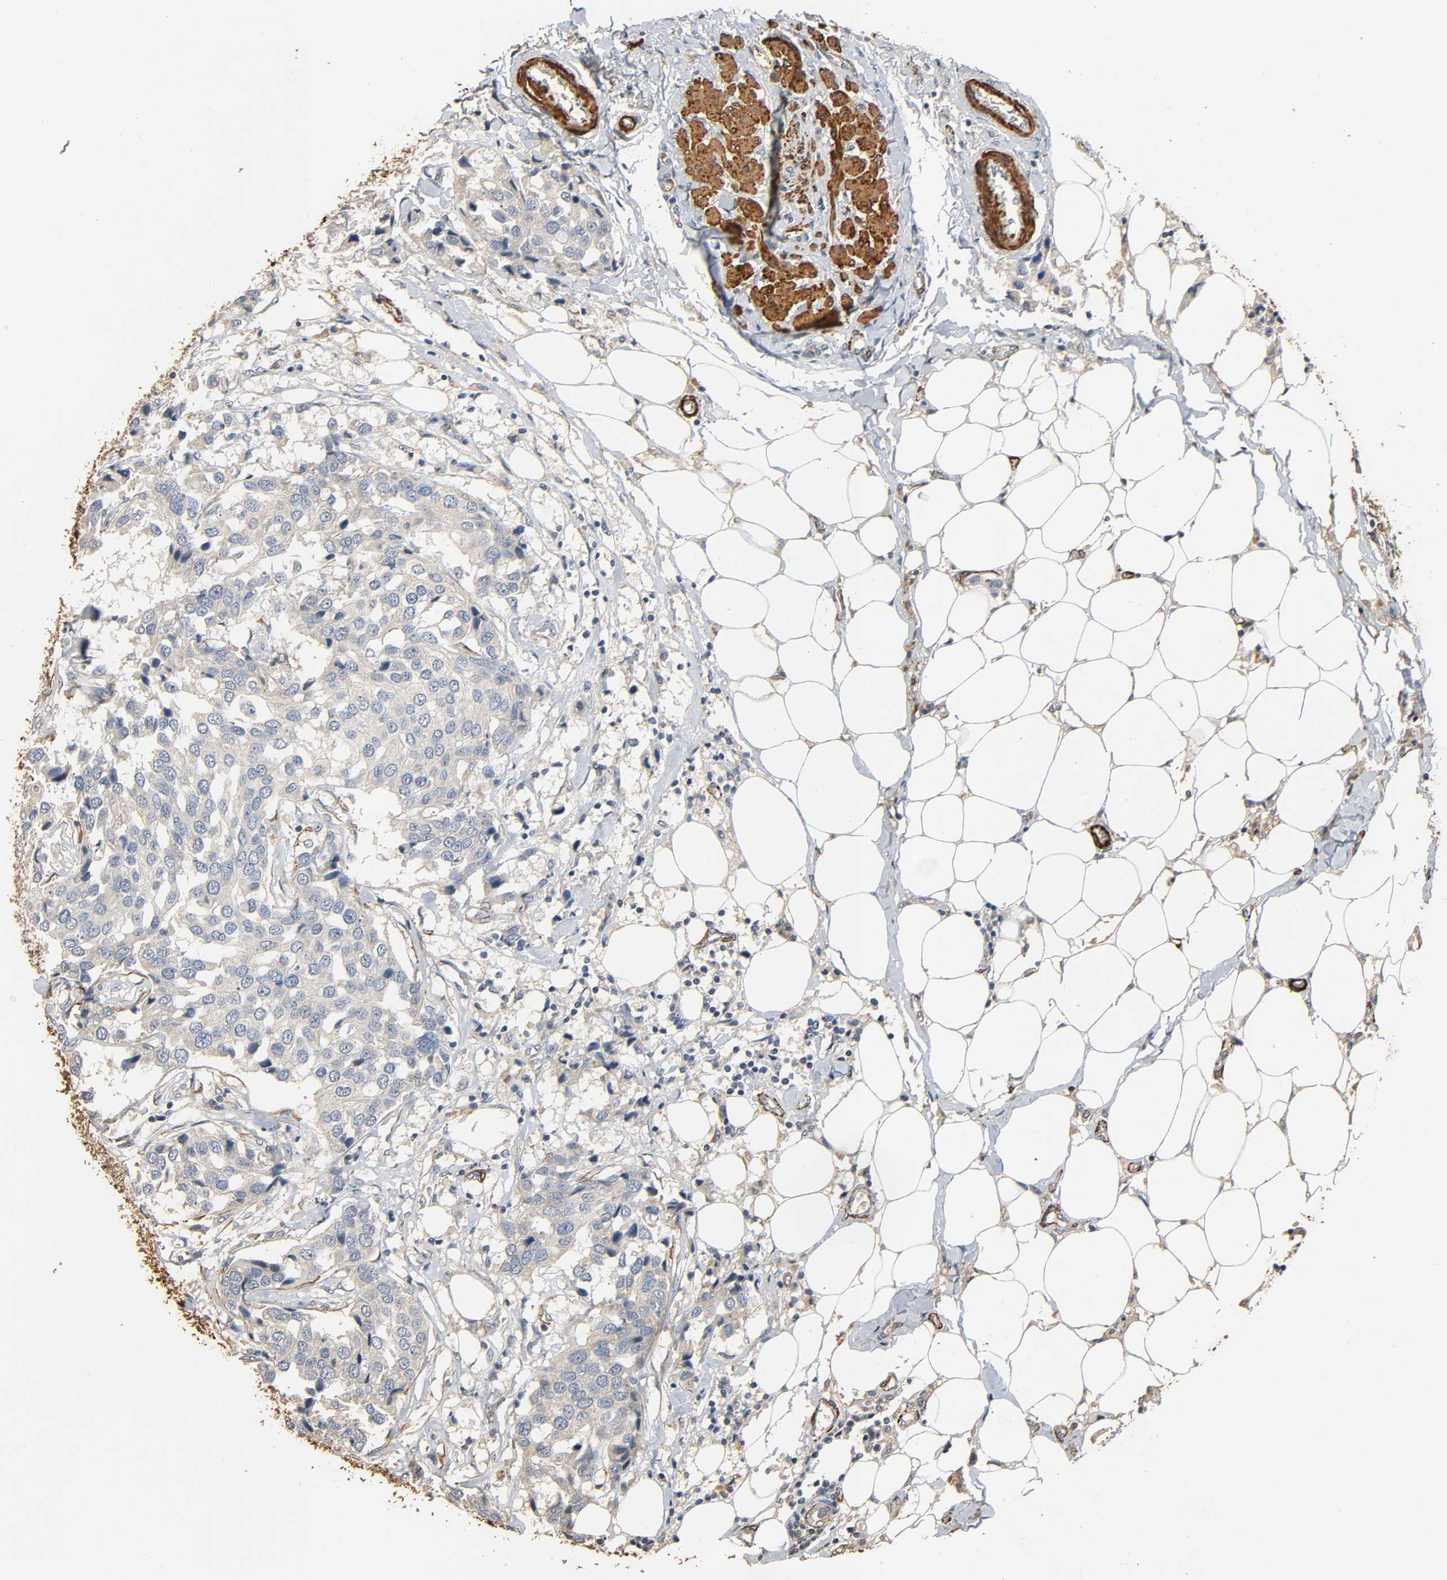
{"staining": {"intensity": "weak", "quantity": ">75%", "location": "cytoplasmic/membranous"}, "tissue": "breast cancer", "cell_type": "Tumor cells", "image_type": "cancer", "snomed": [{"axis": "morphology", "description": "Duct carcinoma"}, {"axis": "topography", "description": "Breast"}], "caption": "Approximately >75% of tumor cells in human breast intraductal carcinoma display weak cytoplasmic/membranous protein expression as visualized by brown immunohistochemical staining.", "gene": "GSTA3", "patient": {"sex": "female", "age": 80}}